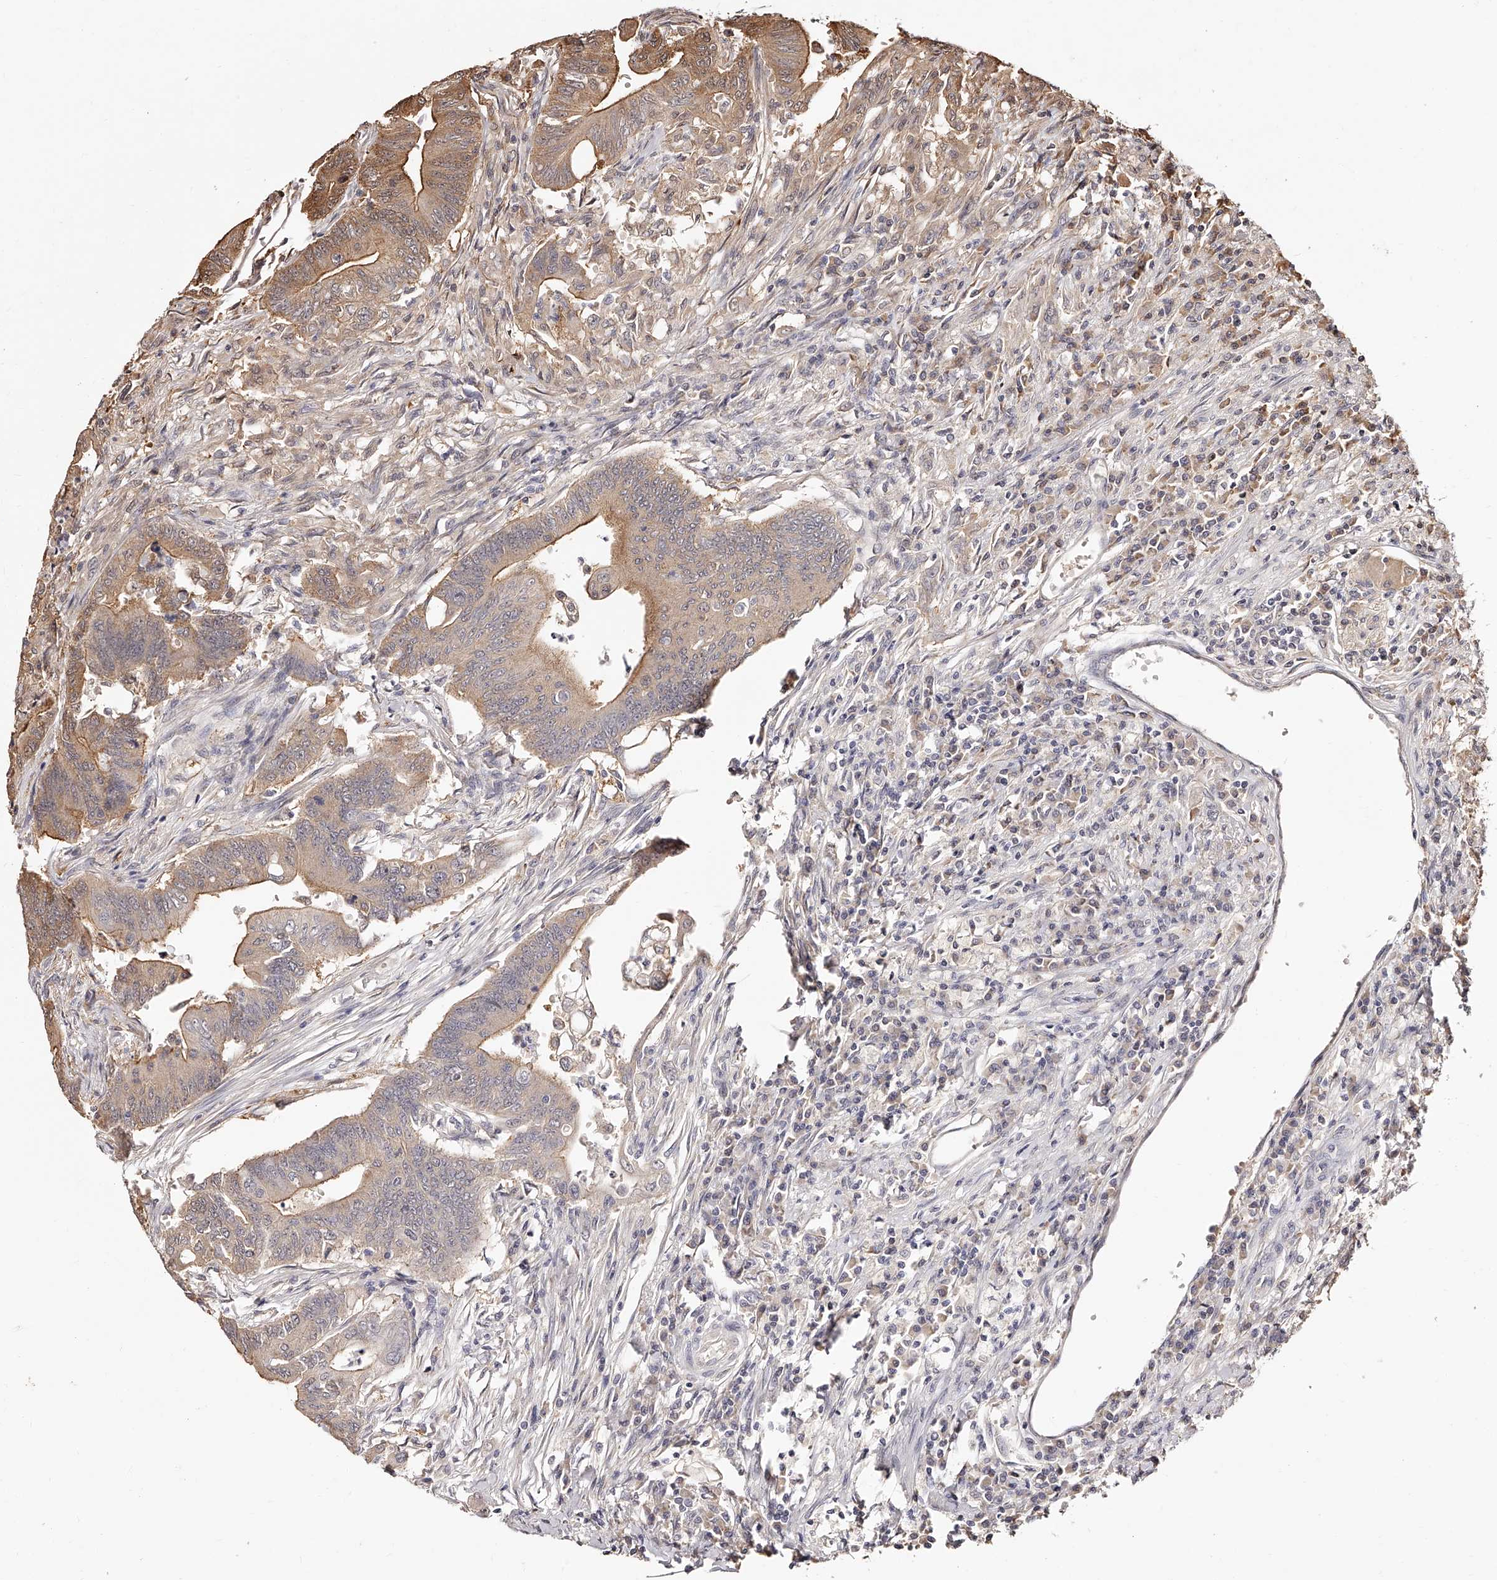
{"staining": {"intensity": "moderate", "quantity": "25%-75%", "location": "cytoplasmic/membranous"}, "tissue": "colorectal cancer", "cell_type": "Tumor cells", "image_type": "cancer", "snomed": [{"axis": "morphology", "description": "Adenoma, NOS"}, {"axis": "morphology", "description": "Adenocarcinoma, NOS"}, {"axis": "topography", "description": "Colon"}], "caption": "A medium amount of moderate cytoplasmic/membranous staining is appreciated in approximately 25%-75% of tumor cells in colorectal cancer (adenocarcinoma) tissue. Using DAB (3,3'-diaminobenzidine) (brown) and hematoxylin (blue) stains, captured at high magnification using brightfield microscopy.", "gene": "ZNF582", "patient": {"sex": "male", "age": 79}}